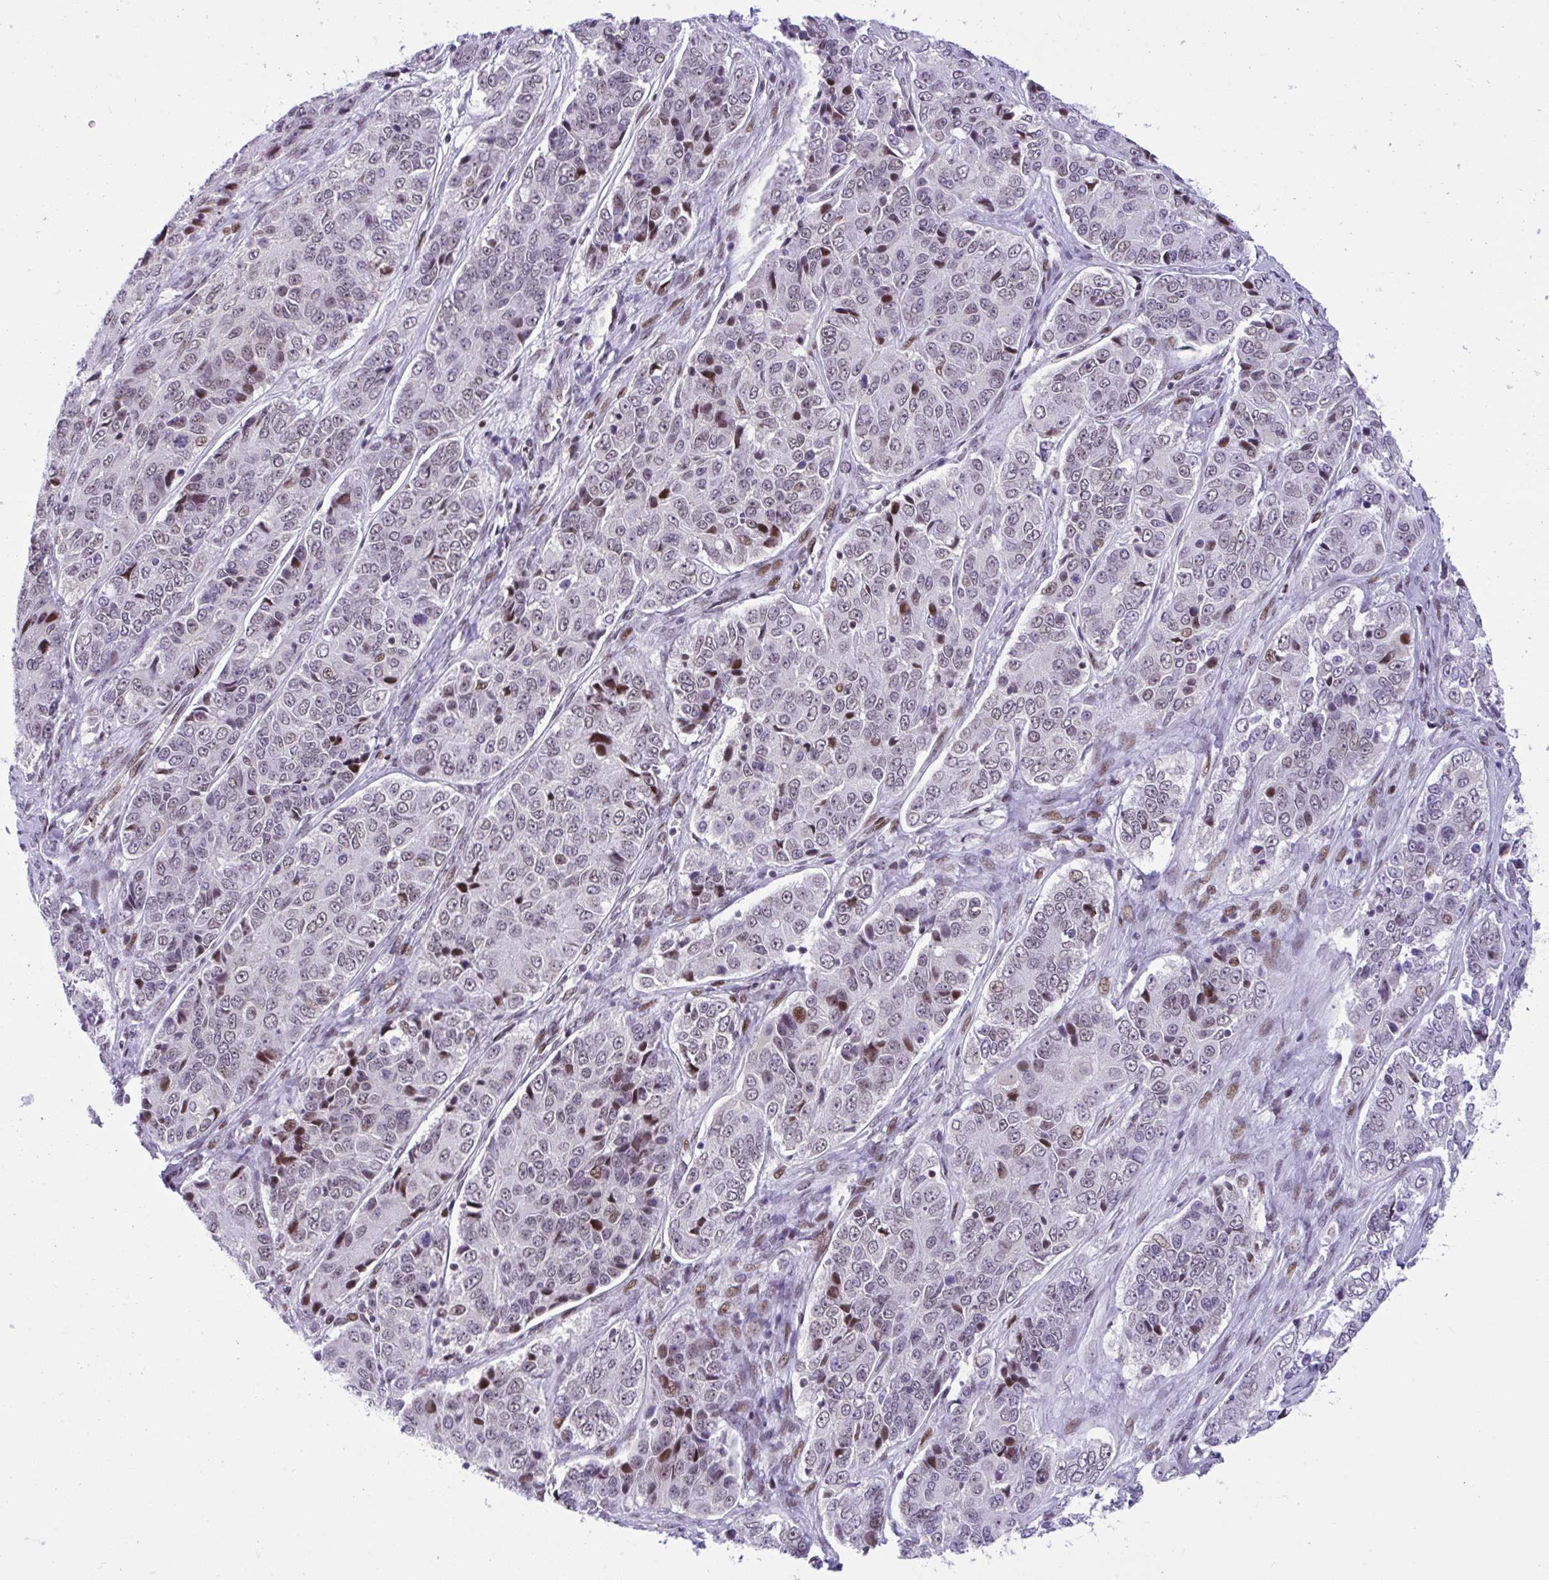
{"staining": {"intensity": "weak", "quantity": ">75%", "location": "nuclear"}, "tissue": "ovarian cancer", "cell_type": "Tumor cells", "image_type": "cancer", "snomed": [{"axis": "morphology", "description": "Carcinoma, endometroid"}, {"axis": "topography", "description": "Ovary"}], "caption": "Endometroid carcinoma (ovarian) was stained to show a protein in brown. There is low levels of weak nuclear positivity in approximately >75% of tumor cells. (DAB = brown stain, brightfield microscopy at high magnification).", "gene": "ZFHX3", "patient": {"sex": "female", "age": 51}}